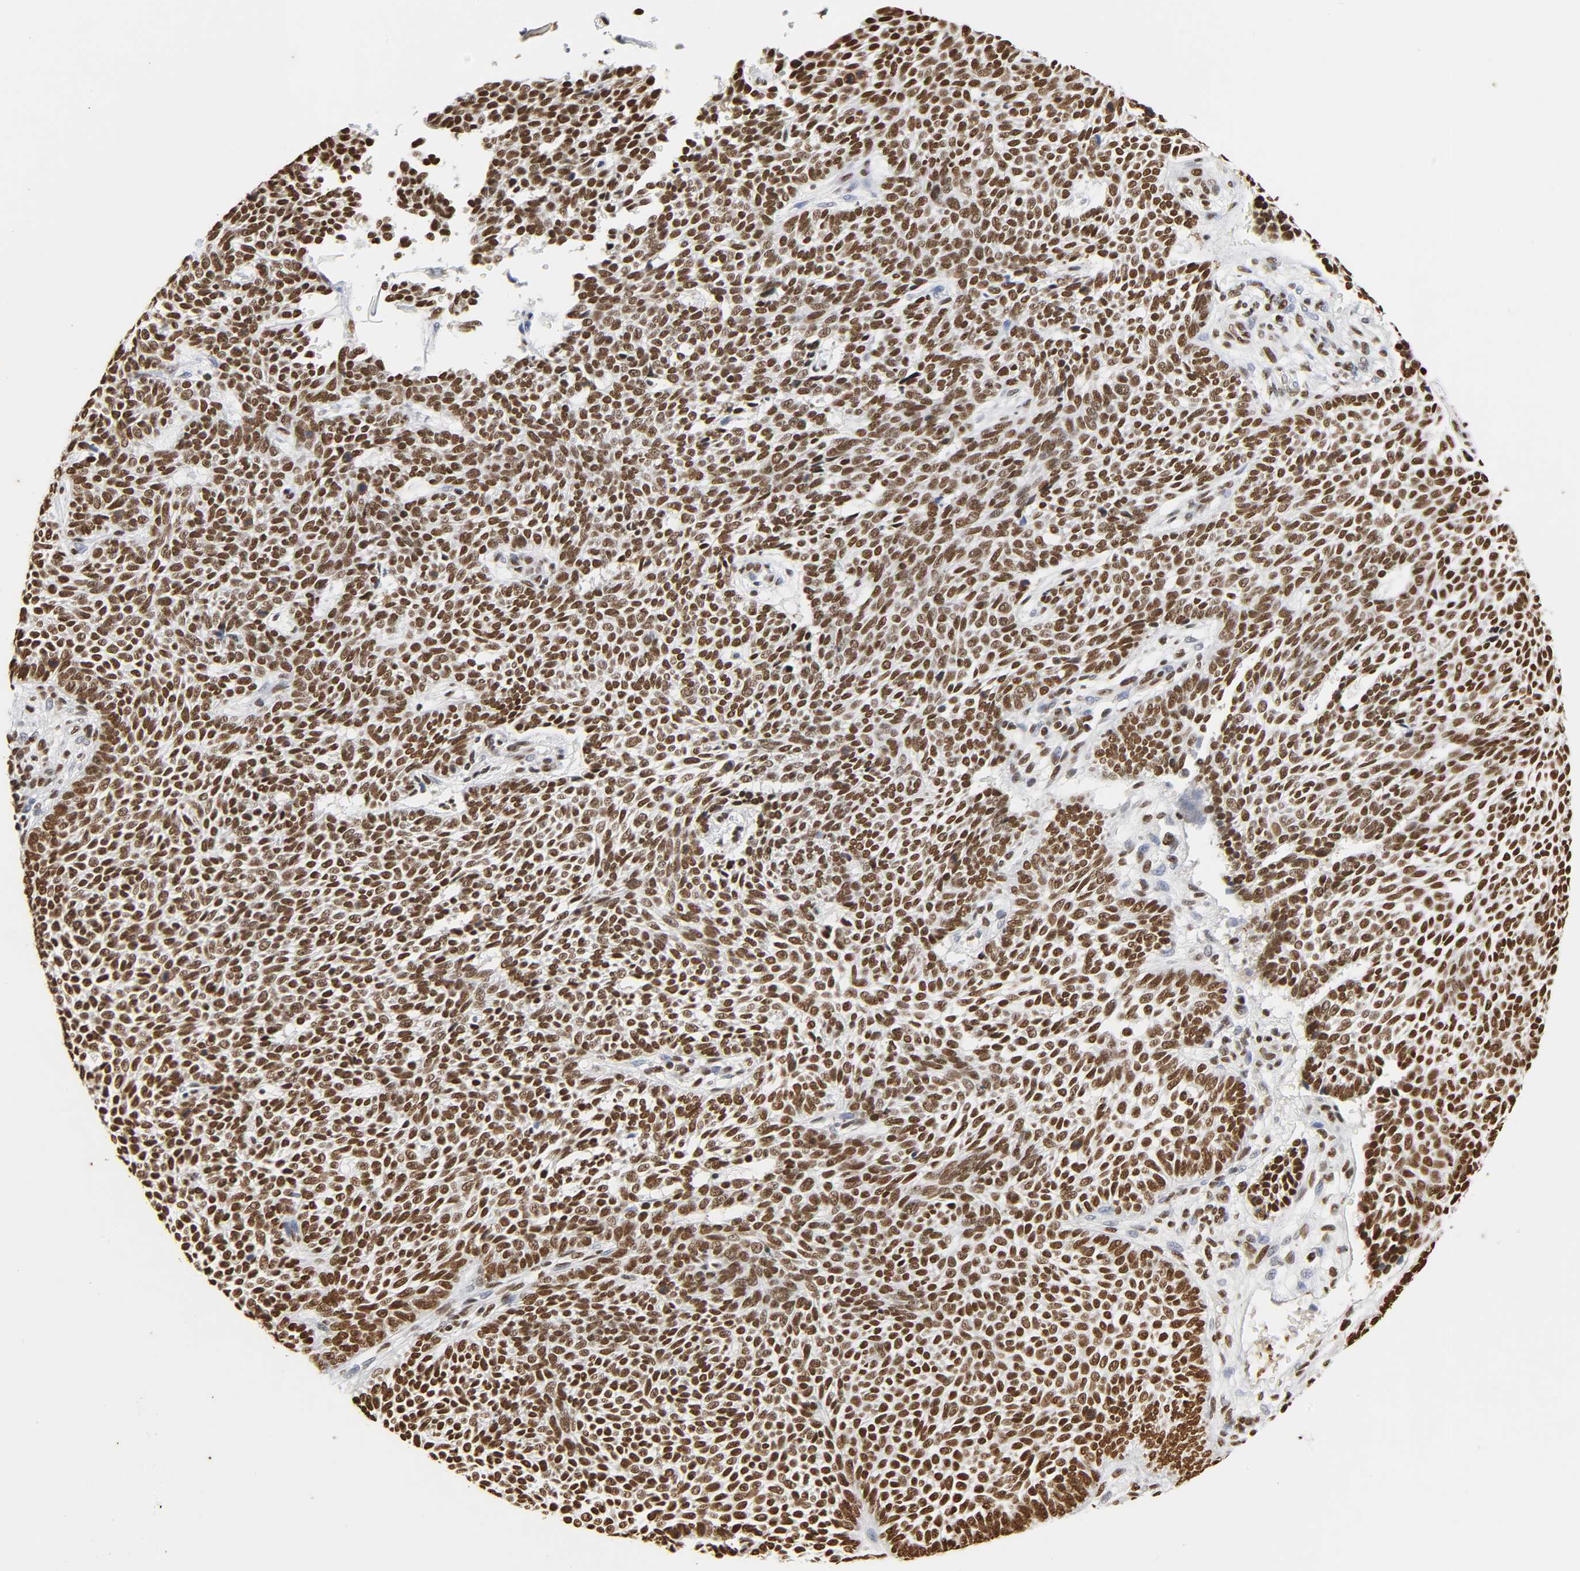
{"staining": {"intensity": "strong", "quantity": ">75%", "location": "nuclear"}, "tissue": "skin cancer", "cell_type": "Tumor cells", "image_type": "cancer", "snomed": [{"axis": "morphology", "description": "Normal tissue, NOS"}, {"axis": "morphology", "description": "Basal cell carcinoma"}, {"axis": "topography", "description": "Skin"}], "caption": "This is an image of IHC staining of skin cancer, which shows strong expression in the nuclear of tumor cells.", "gene": "HNRNPC", "patient": {"sex": "male", "age": 87}}